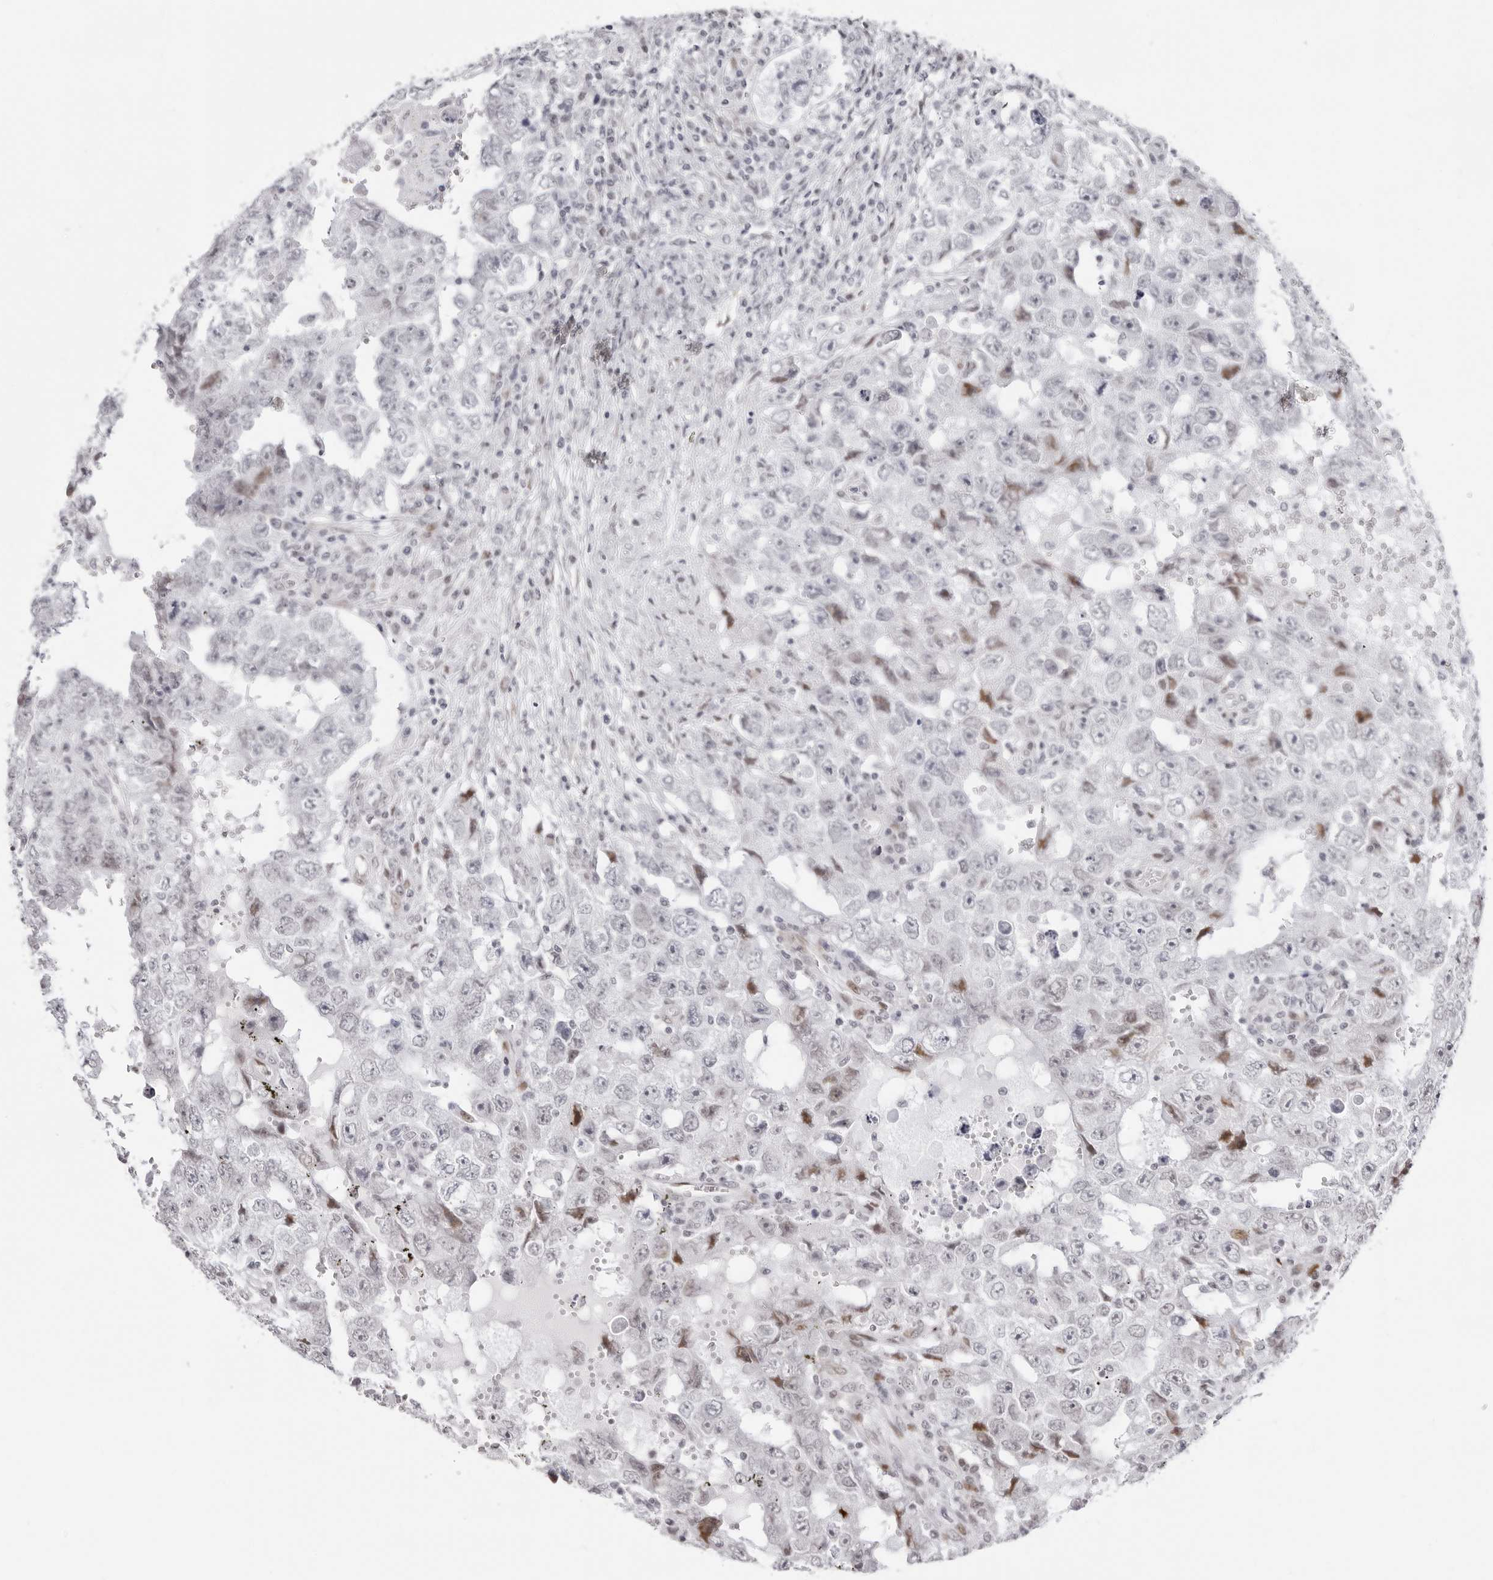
{"staining": {"intensity": "negative", "quantity": "none", "location": "none"}, "tissue": "testis cancer", "cell_type": "Tumor cells", "image_type": "cancer", "snomed": [{"axis": "morphology", "description": "Carcinoma, Embryonal, NOS"}, {"axis": "topography", "description": "Testis"}], "caption": "Protein analysis of testis embryonal carcinoma exhibits no significant expression in tumor cells.", "gene": "NTPCR", "patient": {"sex": "male", "age": 26}}